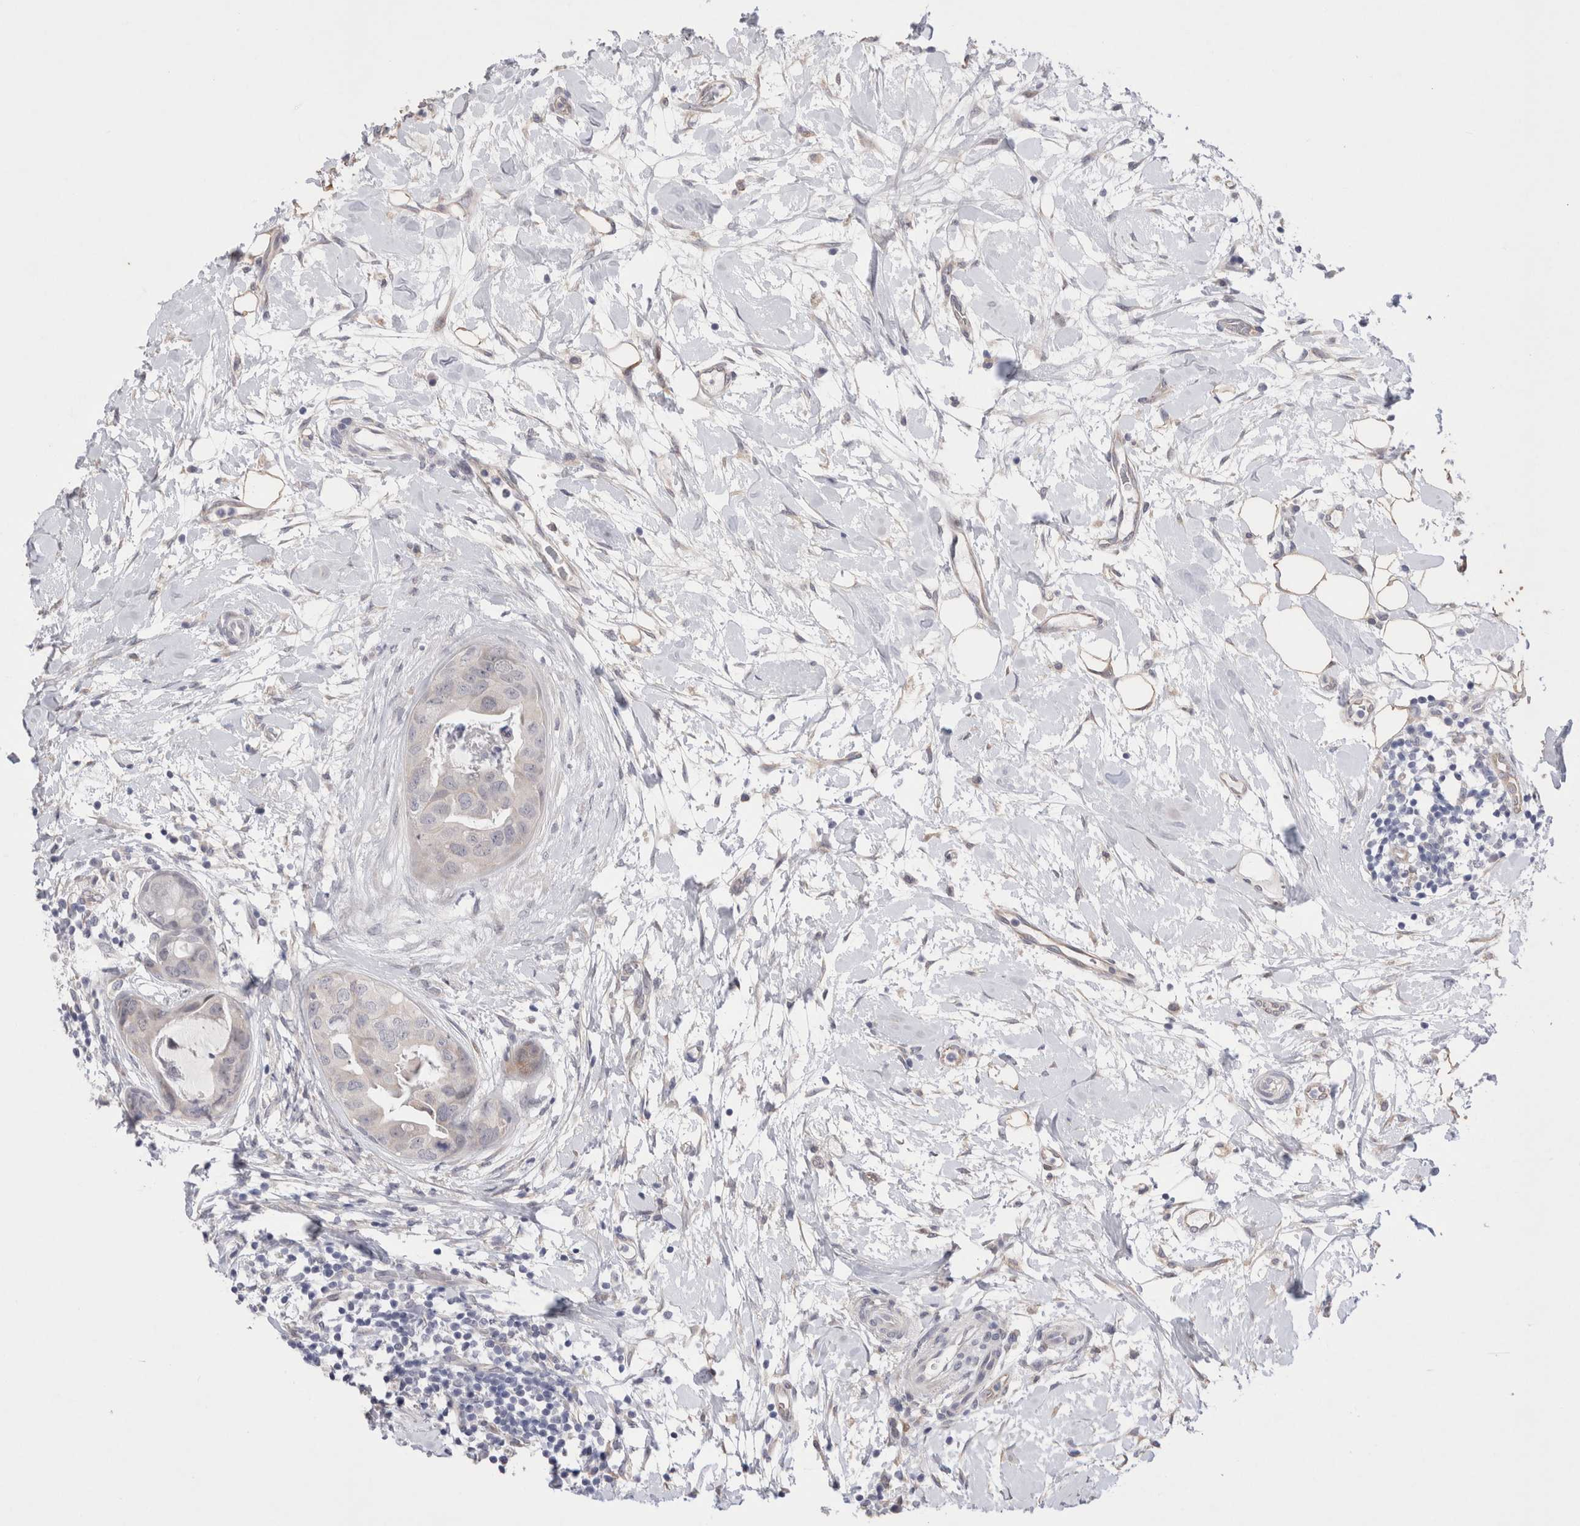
{"staining": {"intensity": "negative", "quantity": "none", "location": "none"}, "tissue": "breast cancer", "cell_type": "Tumor cells", "image_type": "cancer", "snomed": [{"axis": "morphology", "description": "Duct carcinoma"}, {"axis": "topography", "description": "Breast"}], "caption": "There is no significant positivity in tumor cells of breast cancer. The staining was performed using DAB (3,3'-diaminobenzidine) to visualize the protein expression in brown, while the nuclei were stained in blue with hematoxylin (Magnification: 20x).", "gene": "GIMAP6", "patient": {"sex": "female", "age": 40}}